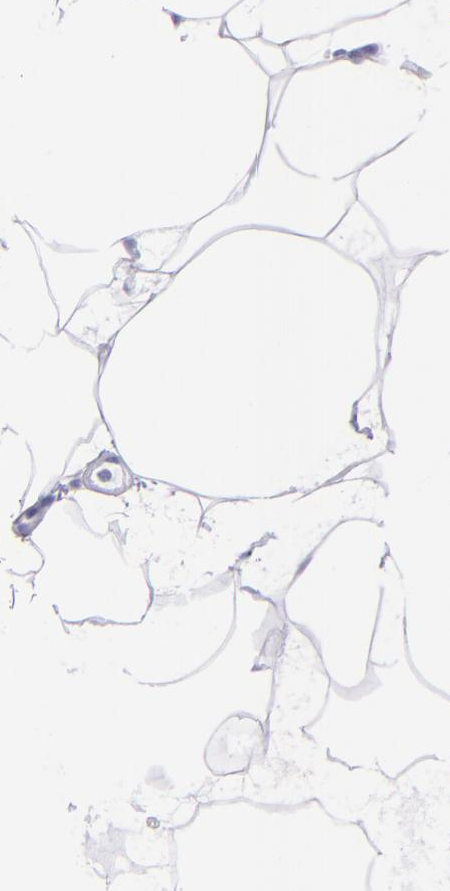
{"staining": {"intensity": "negative", "quantity": "none", "location": "none"}, "tissue": "adipose tissue", "cell_type": "Adipocytes", "image_type": "normal", "snomed": [{"axis": "morphology", "description": "Normal tissue, NOS"}, {"axis": "morphology", "description": "Duct carcinoma"}, {"axis": "topography", "description": "Breast"}, {"axis": "topography", "description": "Adipose tissue"}], "caption": "IHC of benign adipose tissue shows no positivity in adipocytes.", "gene": "CD38", "patient": {"sex": "female", "age": 37}}